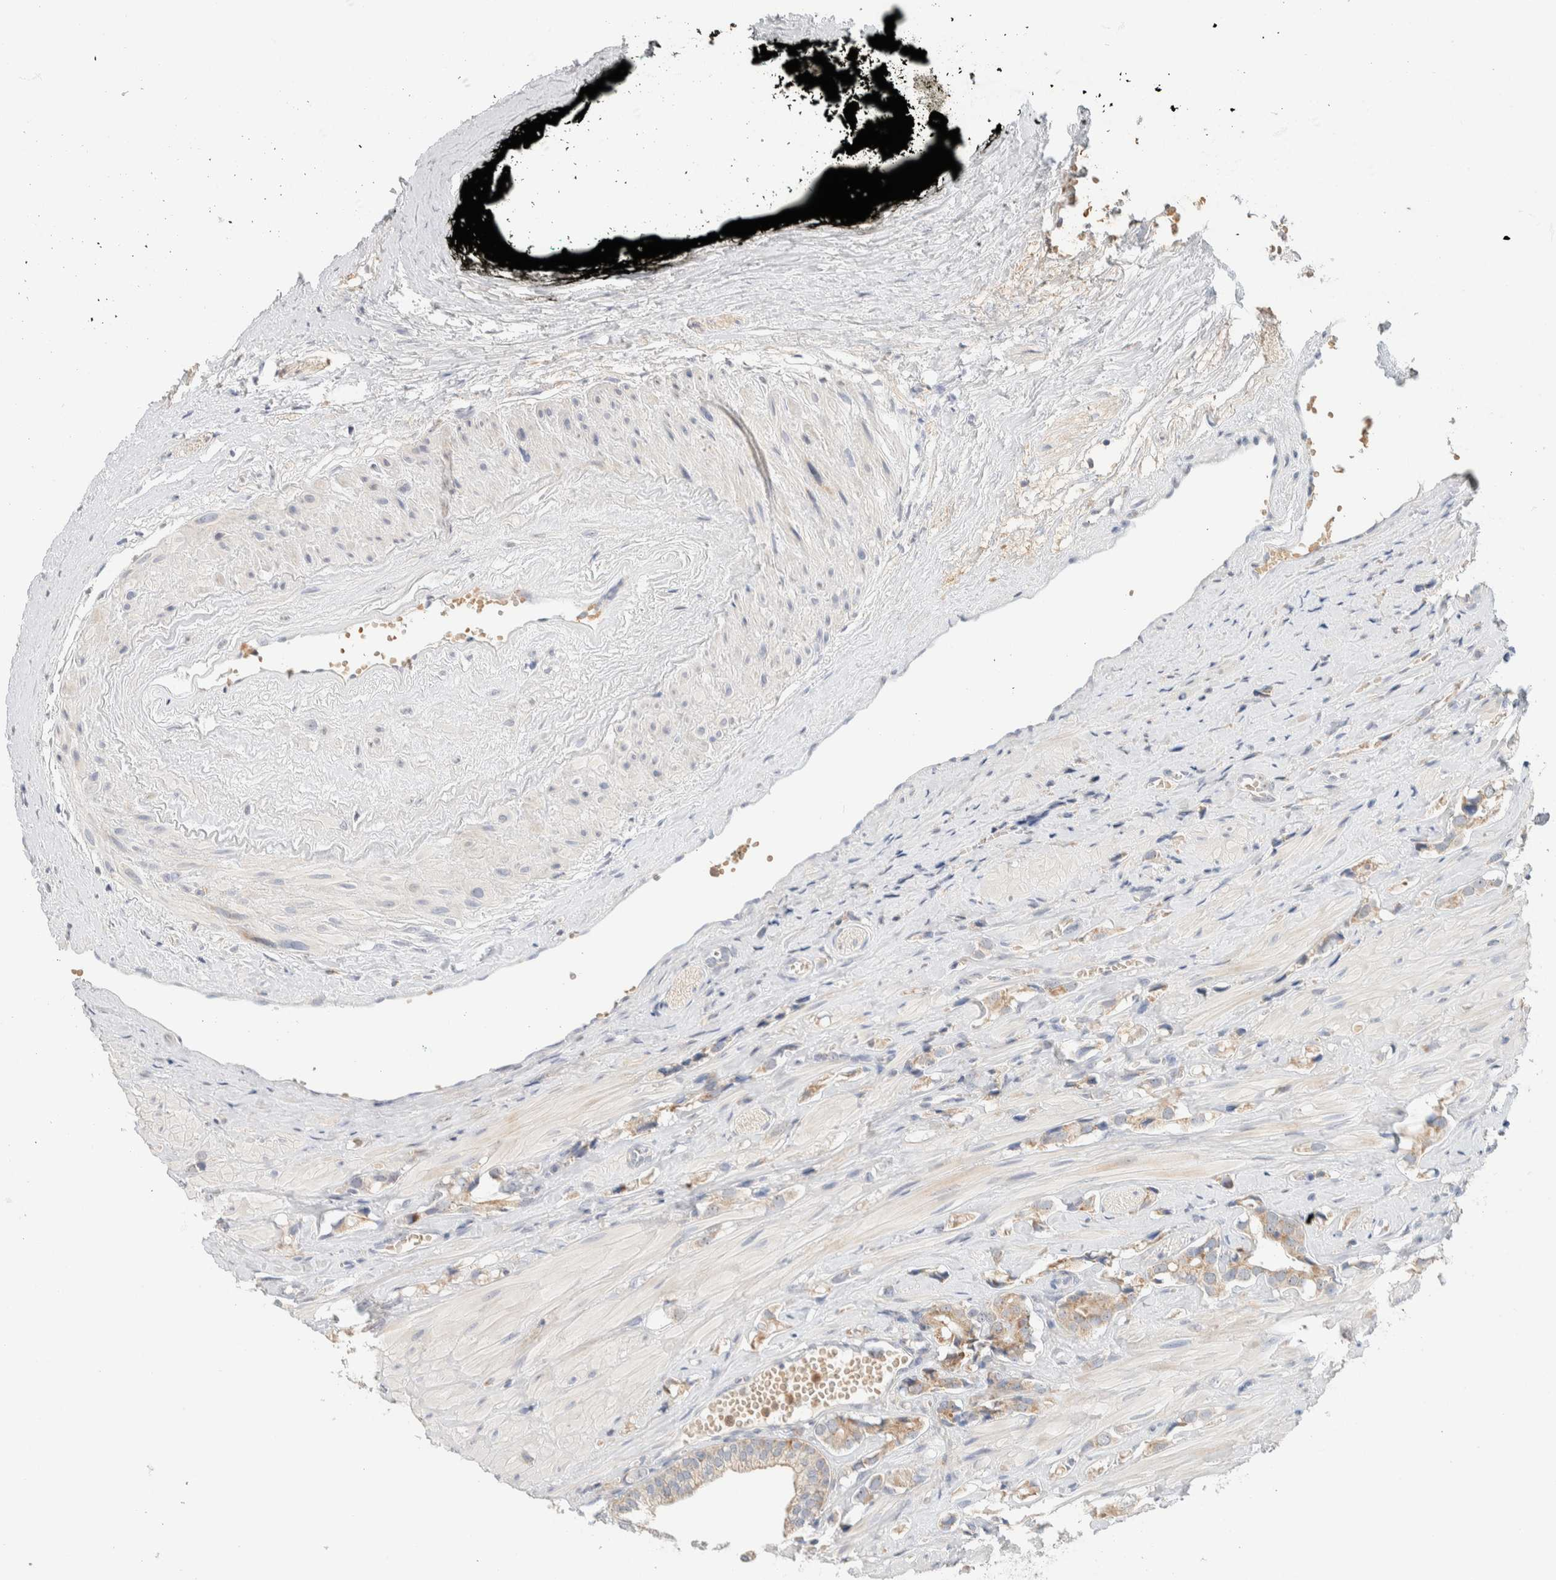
{"staining": {"intensity": "weak", "quantity": ">75%", "location": "cytoplasmic/membranous"}, "tissue": "prostate cancer", "cell_type": "Tumor cells", "image_type": "cancer", "snomed": [{"axis": "morphology", "description": "Adenocarcinoma, High grade"}, {"axis": "topography", "description": "Prostate"}], "caption": "DAB immunohistochemical staining of human prostate cancer (high-grade adenocarcinoma) reveals weak cytoplasmic/membranous protein positivity in about >75% of tumor cells.", "gene": "HDHD3", "patient": {"sex": "male", "age": 52}}